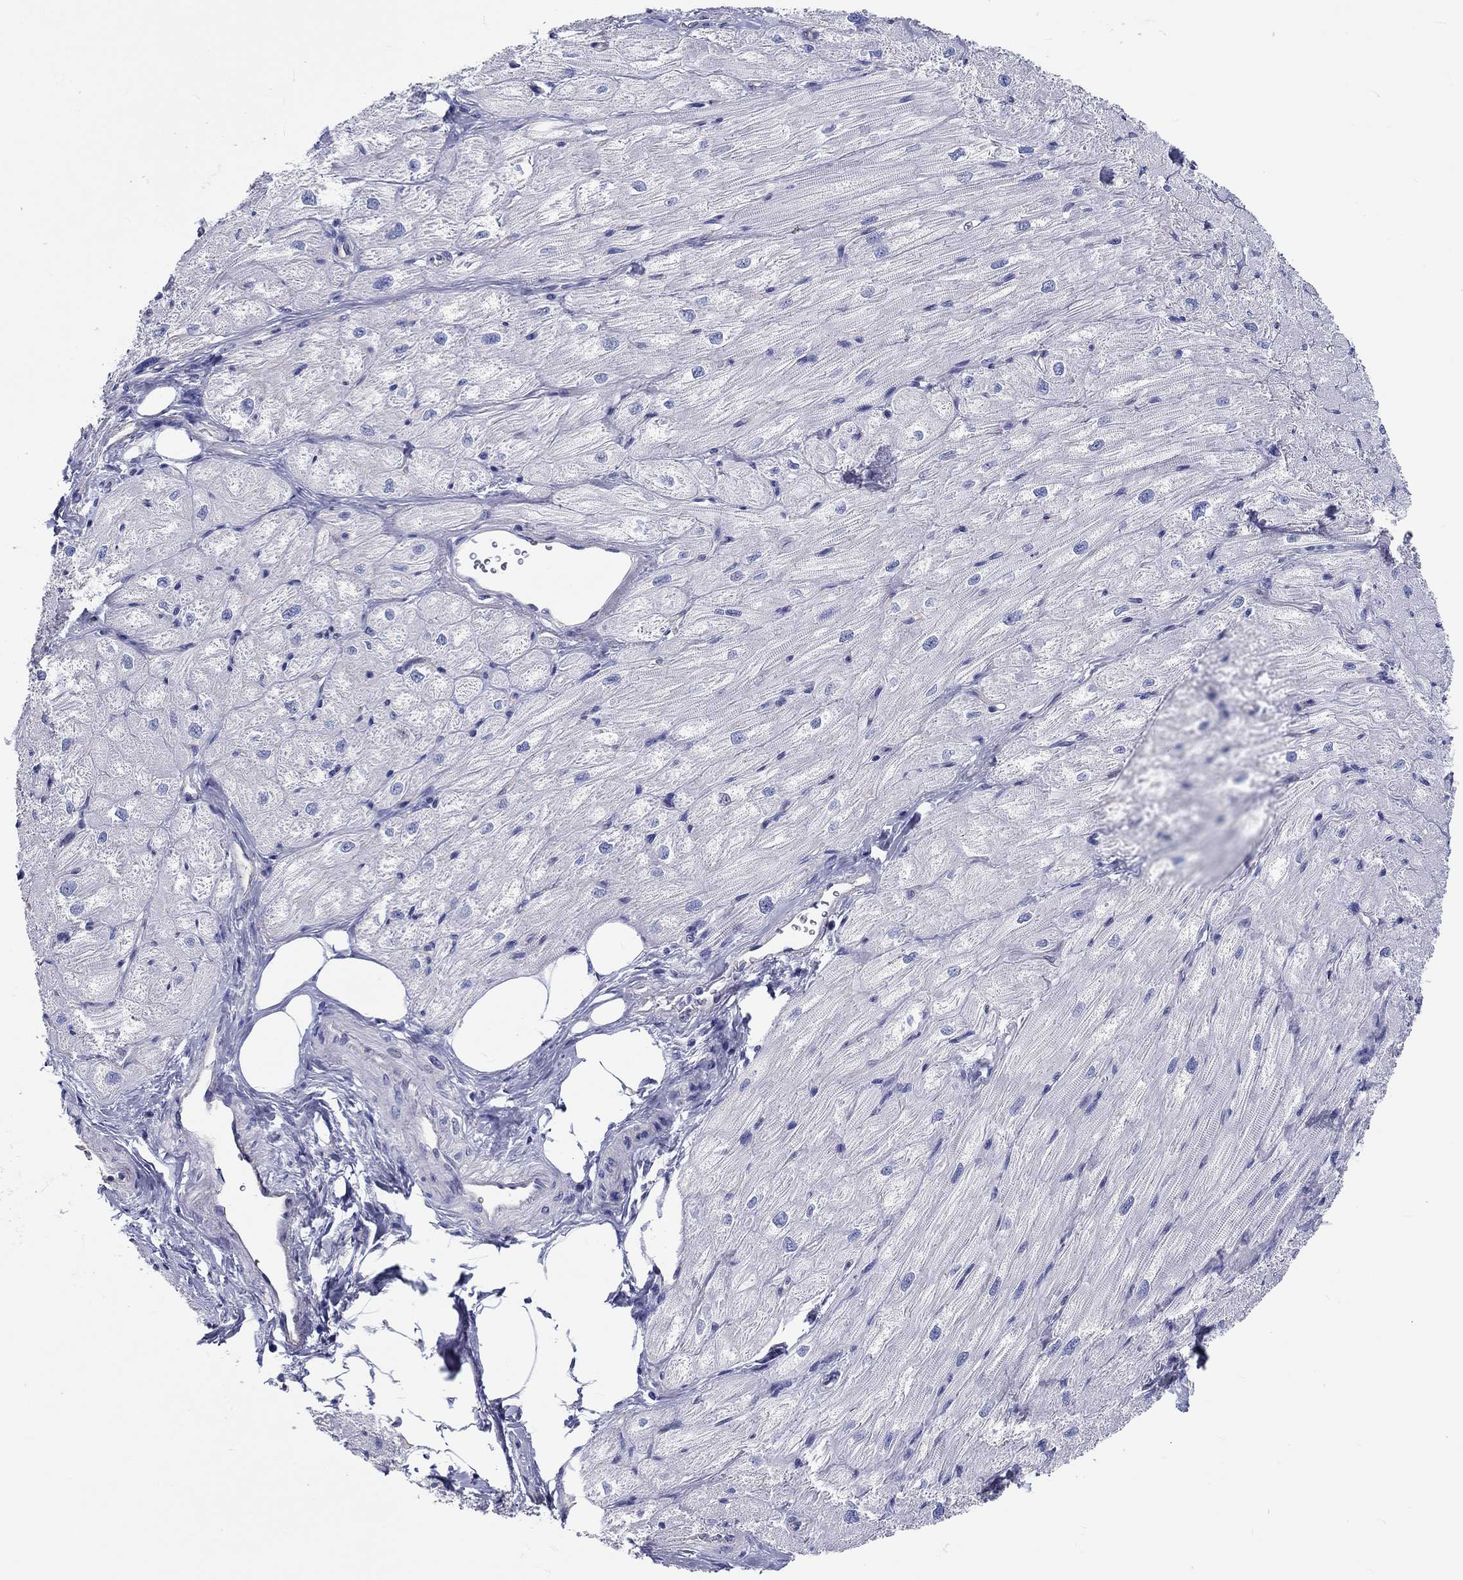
{"staining": {"intensity": "negative", "quantity": "none", "location": "none"}, "tissue": "heart muscle", "cell_type": "Cardiomyocytes", "image_type": "normal", "snomed": [{"axis": "morphology", "description": "Normal tissue, NOS"}, {"axis": "topography", "description": "Heart"}], "caption": "DAB immunohistochemical staining of normal heart muscle displays no significant expression in cardiomyocytes. (IHC, brightfield microscopy, high magnification).", "gene": "CDY1B", "patient": {"sex": "male", "age": 57}}